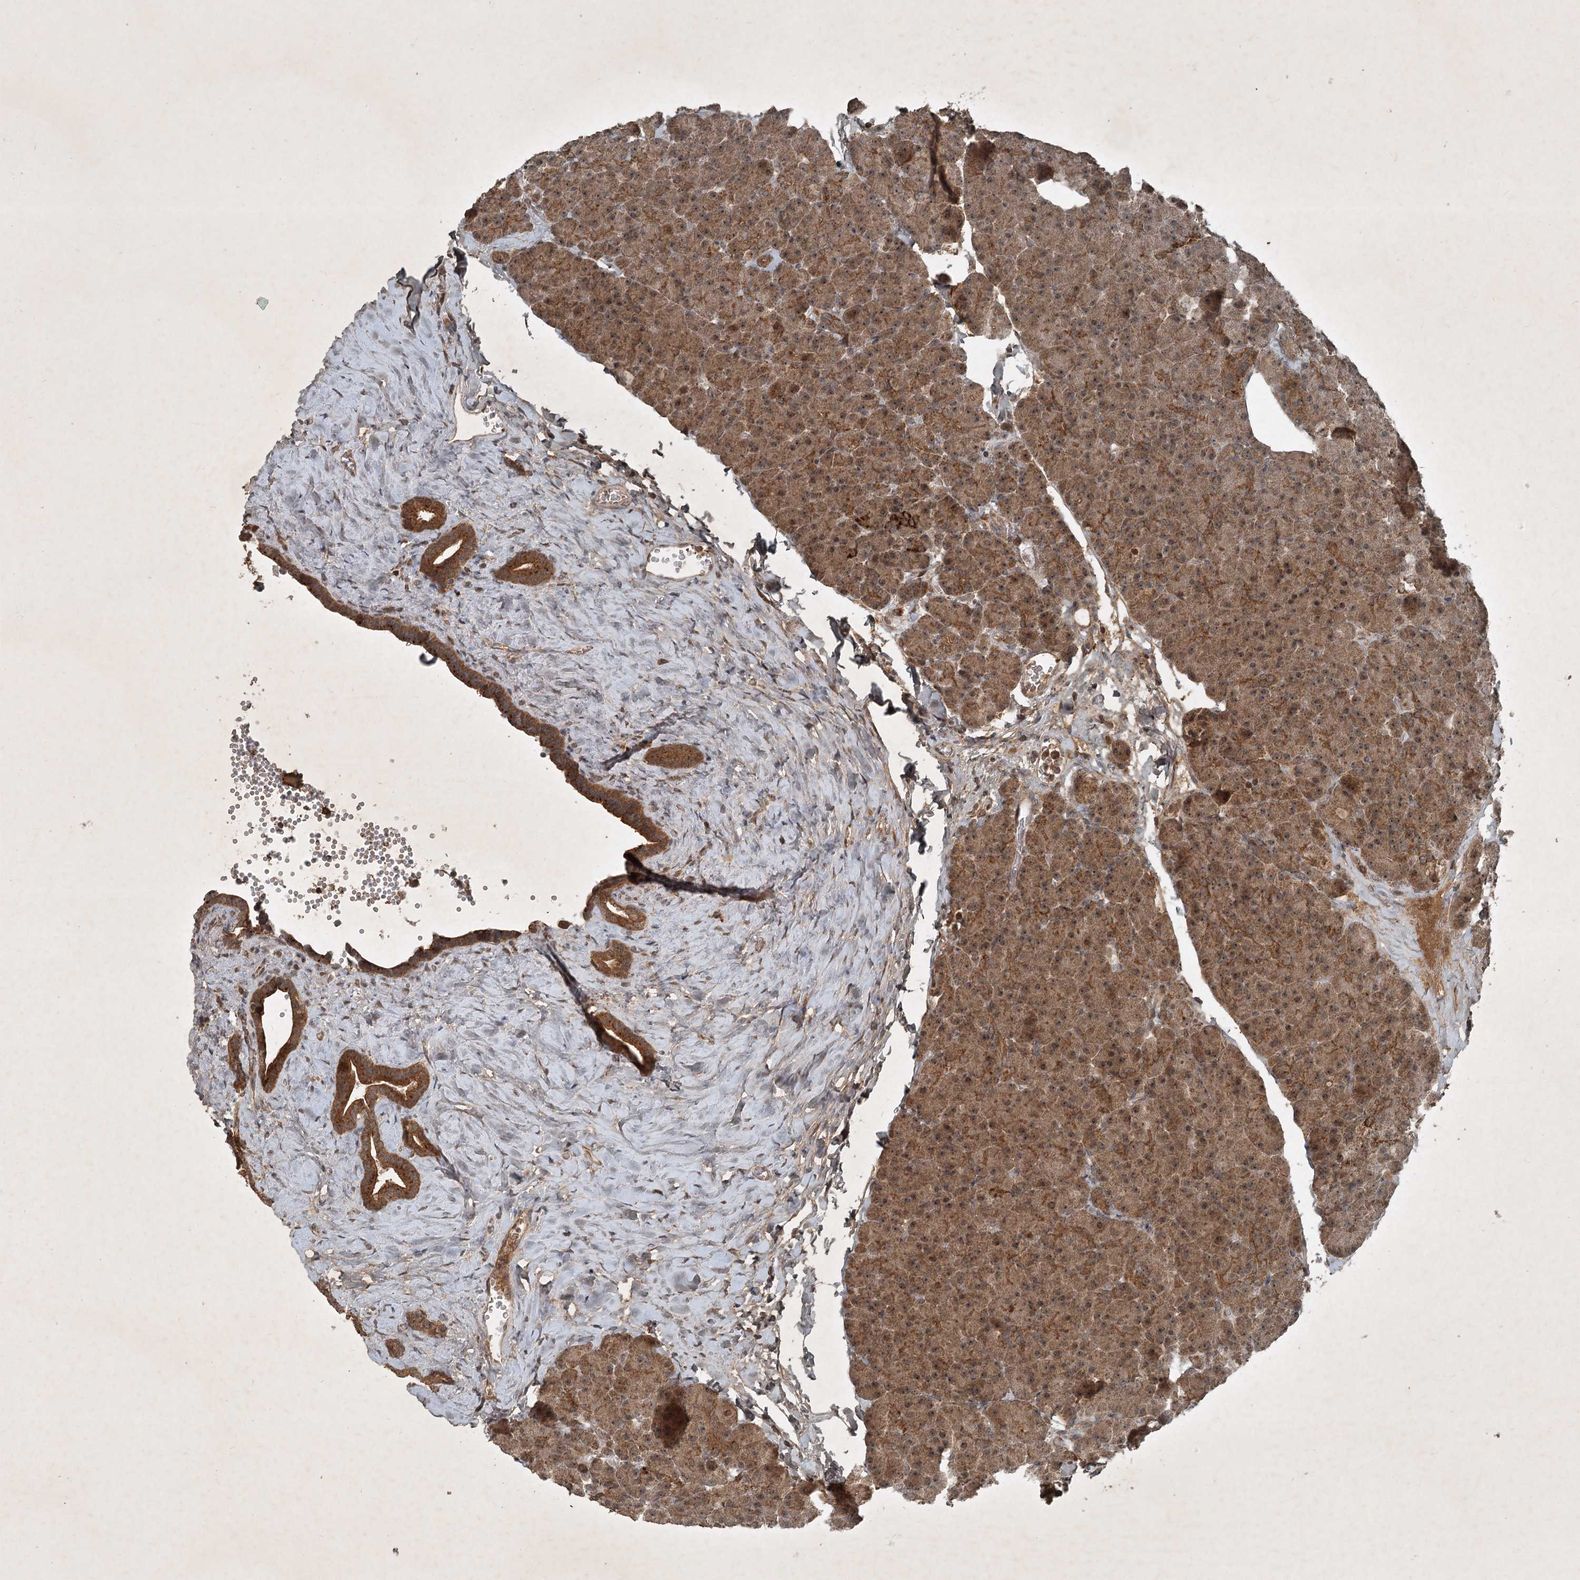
{"staining": {"intensity": "moderate", "quantity": ">75%", "location": "cytoplasmic/membranous"}, "tissue": "pancreas", "cell_type": "Exocrine glandular cells", "image_type": "normal", "snomed": [{"axis": "morphology", "description": "Normal tissue, NOS"}, {"axis": "morphology", "description": "Carcinoid, malignant, NOS"}, {"axis": "topography", "description": "Pancreas"}], "caption": "Immunohistochemistry (IHC) histopathology image of unremarkable human pancreas stained for a protein (brown), which shows medium levels of moderate cytoplasmic/membranous staining in about >75% of exocrine glandular cells.", "gene": "UNC93A", "patient": {"sex": "female", "age": 35}}